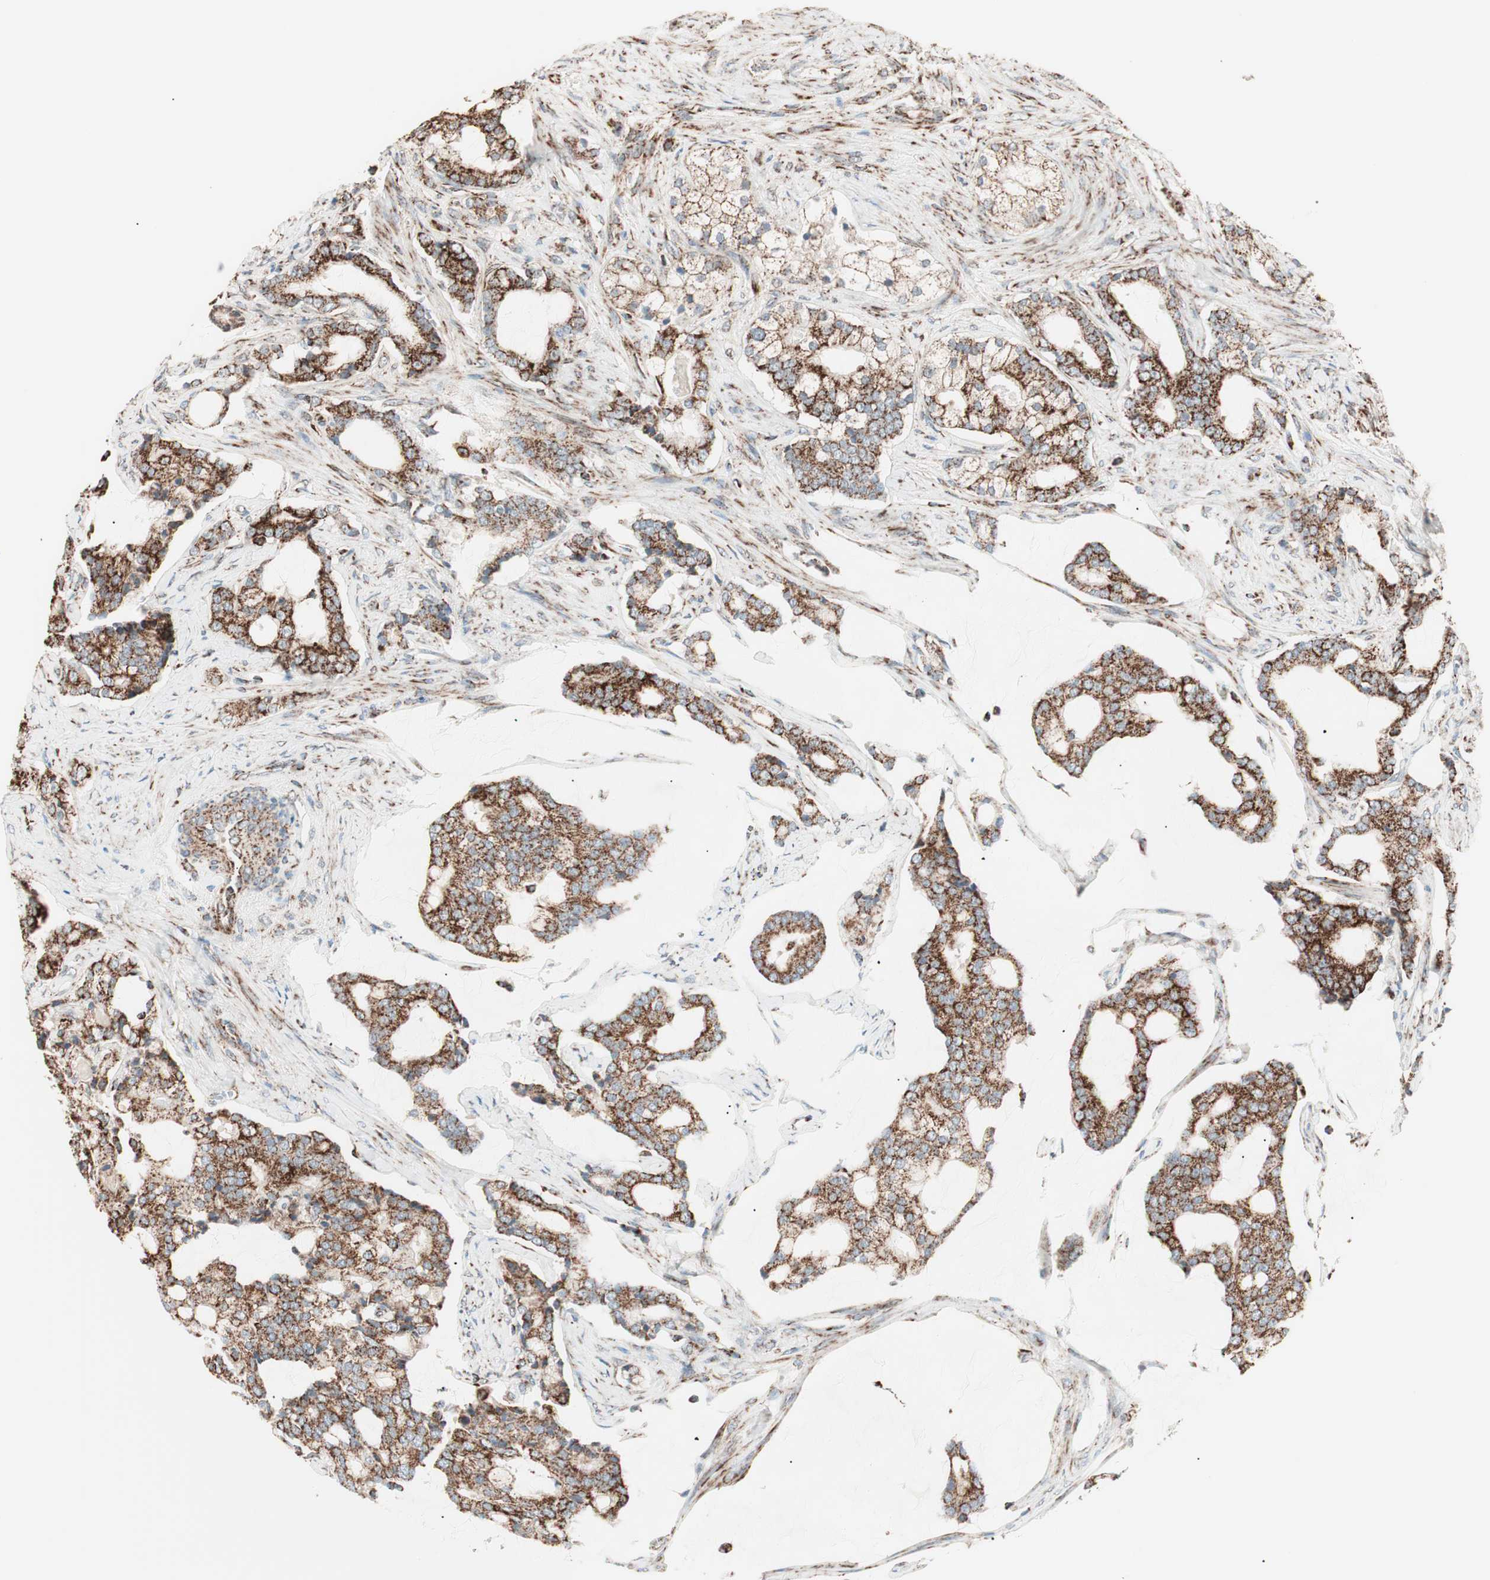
{"staining": {"intensity": "strong", "quantity": ">75%", "location": "cytoplasmic/membranous"}, "tissue": "prostate cancer", "cell_type": "Tumor cells", "image_type": "cancer", "snomed": [{"axis": "morphology", "description": "Adenocarcinoma, Low grade"}, {"axis": "topography", "description": "Prostate"}], "caption": "Human prostate adenocarcinoma (low-grade) stained with a protein marker reveals strong staining in tumor cells.", "gene": "TOMM22", "patient": {"sex": "male", "age": 58}}